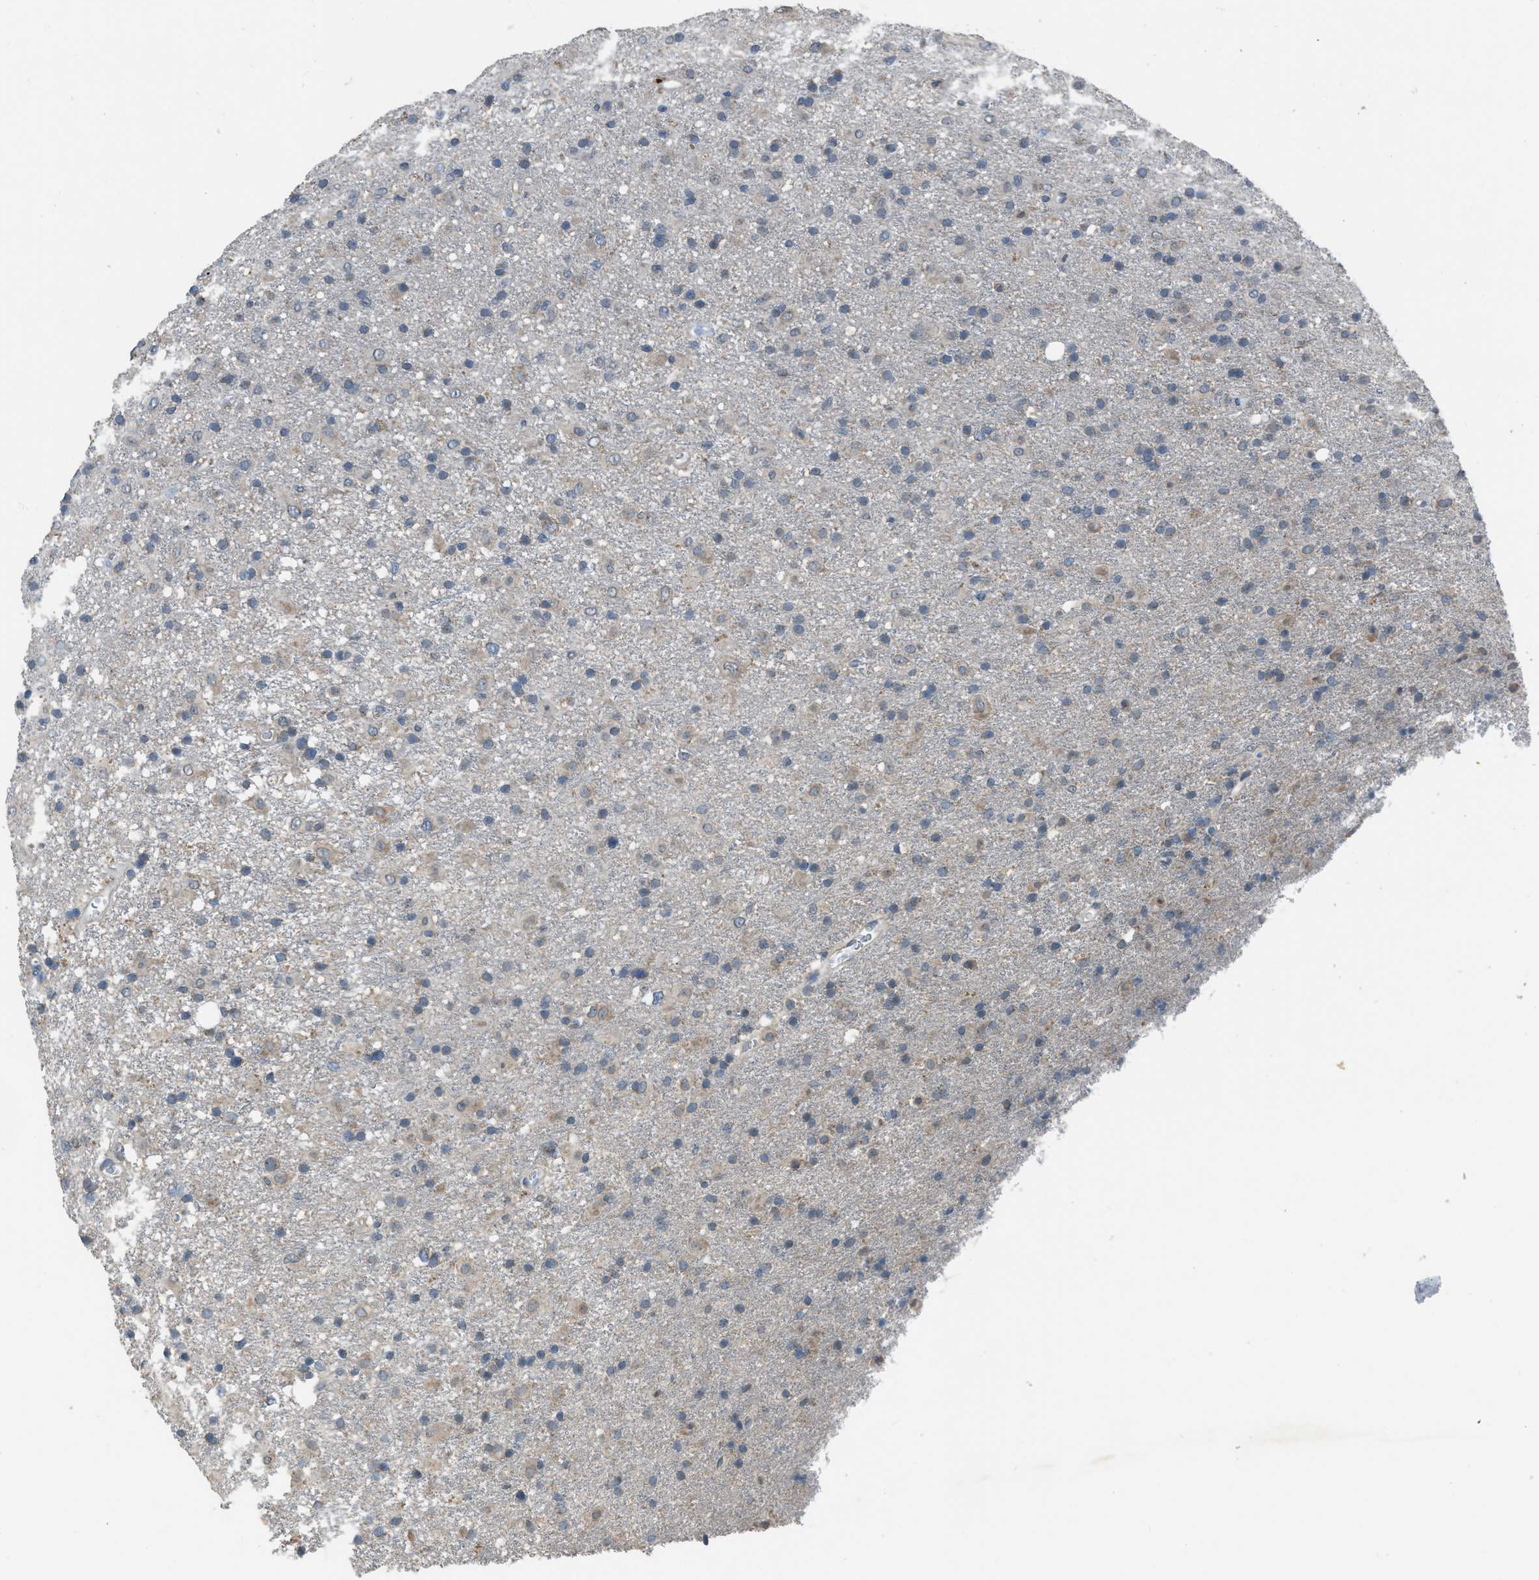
{"staining": {"intensity": "weak", "quantity": "<25%", "location": "cytoplasmic/membranous"}, "tissue": "glioma", "cell_type": "Tumor cells", "image_type": "cancer", "snomed": [{"axis": "morphology", "description": "Glioma, malignant, Low grade"}, {"axis": "topography", "description": "Brain"}], "caption": "This is an IHC image of human glioma. There is no staining in tumor cells.", "gene": "MIS18A", "patient": {"sex": "male", "age": 65}}